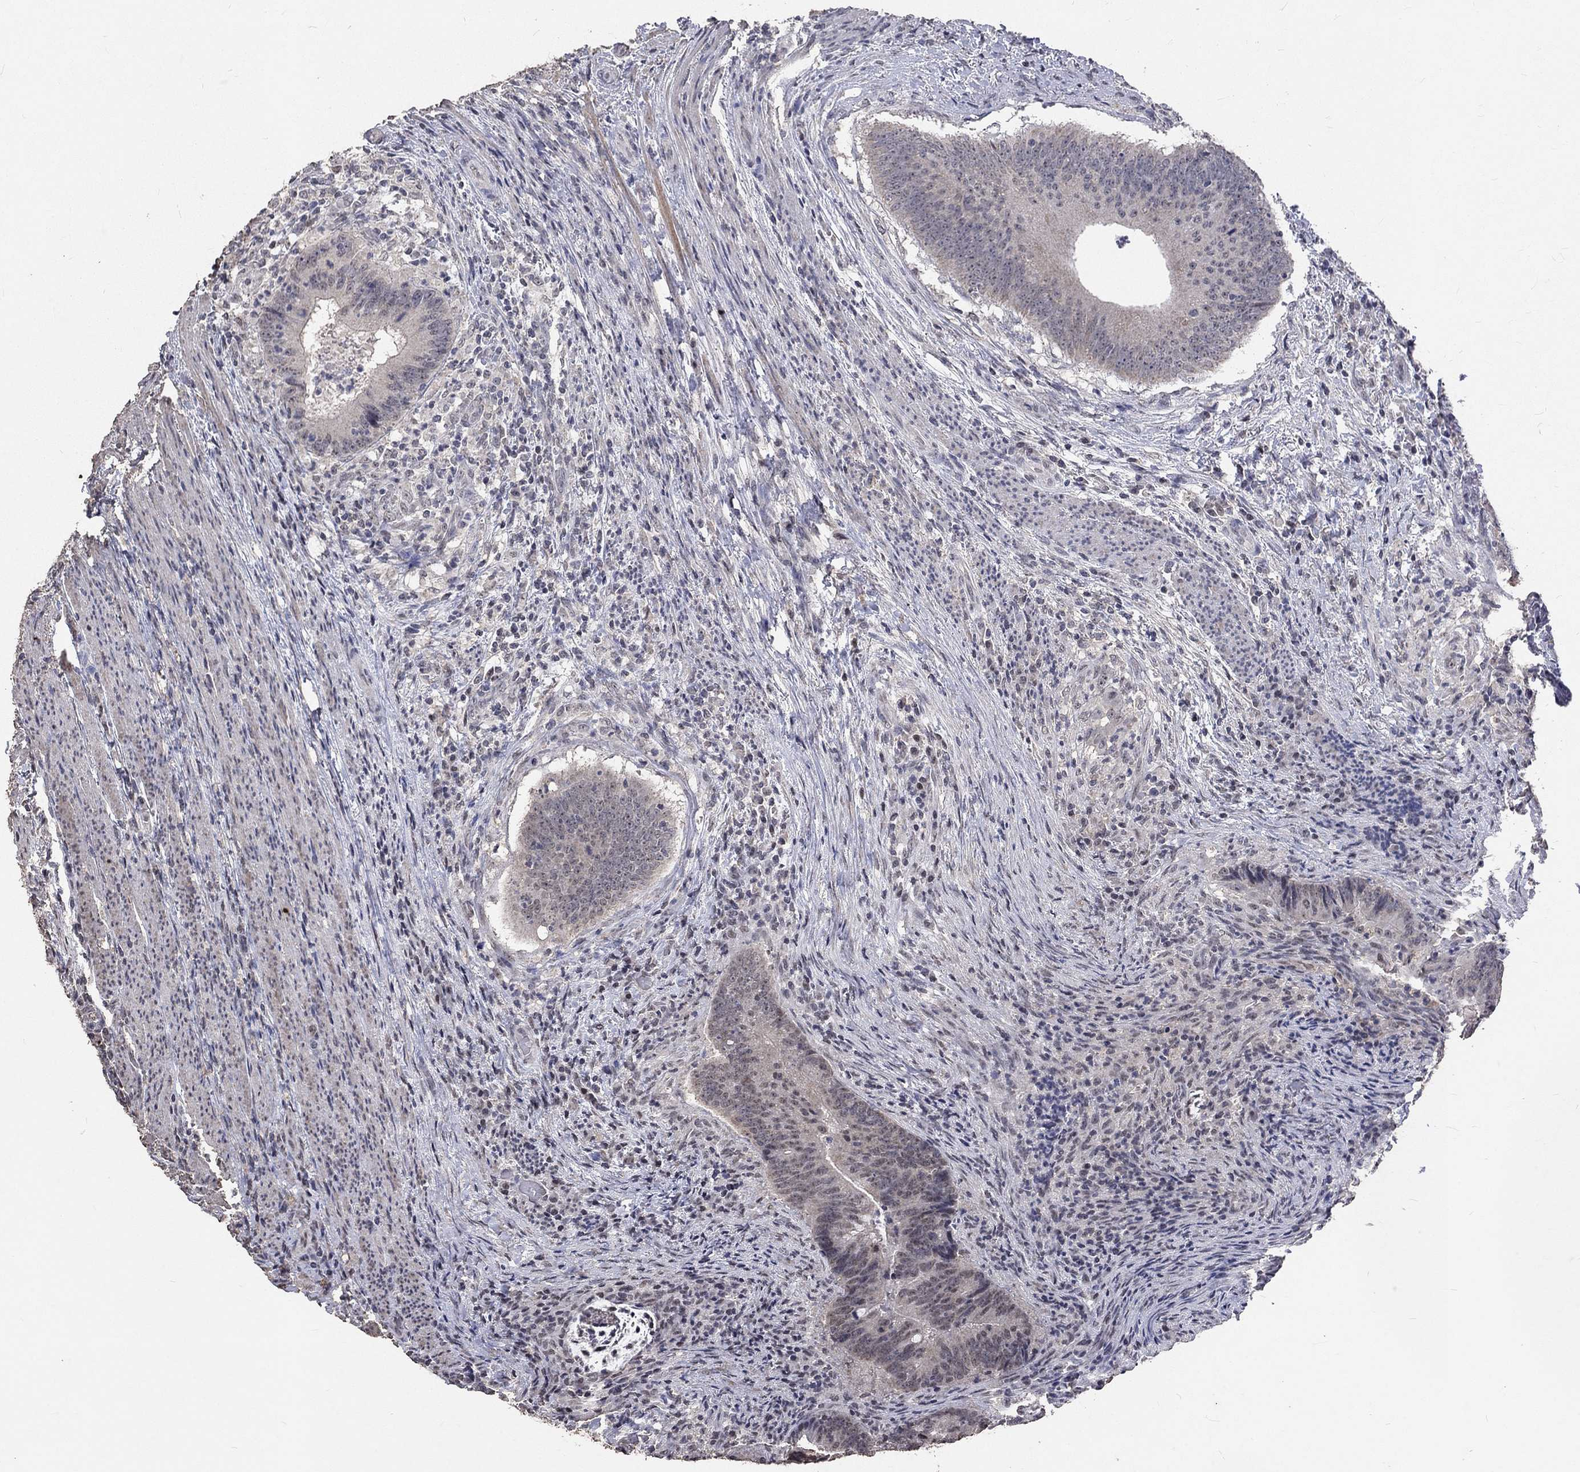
{"staining": {"intensity": "negative", "quantity": "none", "location": "none"}, "tissue": "colorectal cancer", "cell_type": "Tumor cells", "image_type": "cancer", "snomed": [{"axis": "morphology", "description": "Adenocarcinoma, NOS"}, {"axis": "topography", "description": "Colon"}], "caption": "This image is of colorectal cancer (adenocarcinoma) stained with immunohistochemistry to label a protein in brown with the nuclei are counter-stained blue. There is no positivity in tumor cells.", "gene": "SPATA33", "patient": {"sex": "female", "age": 87}}